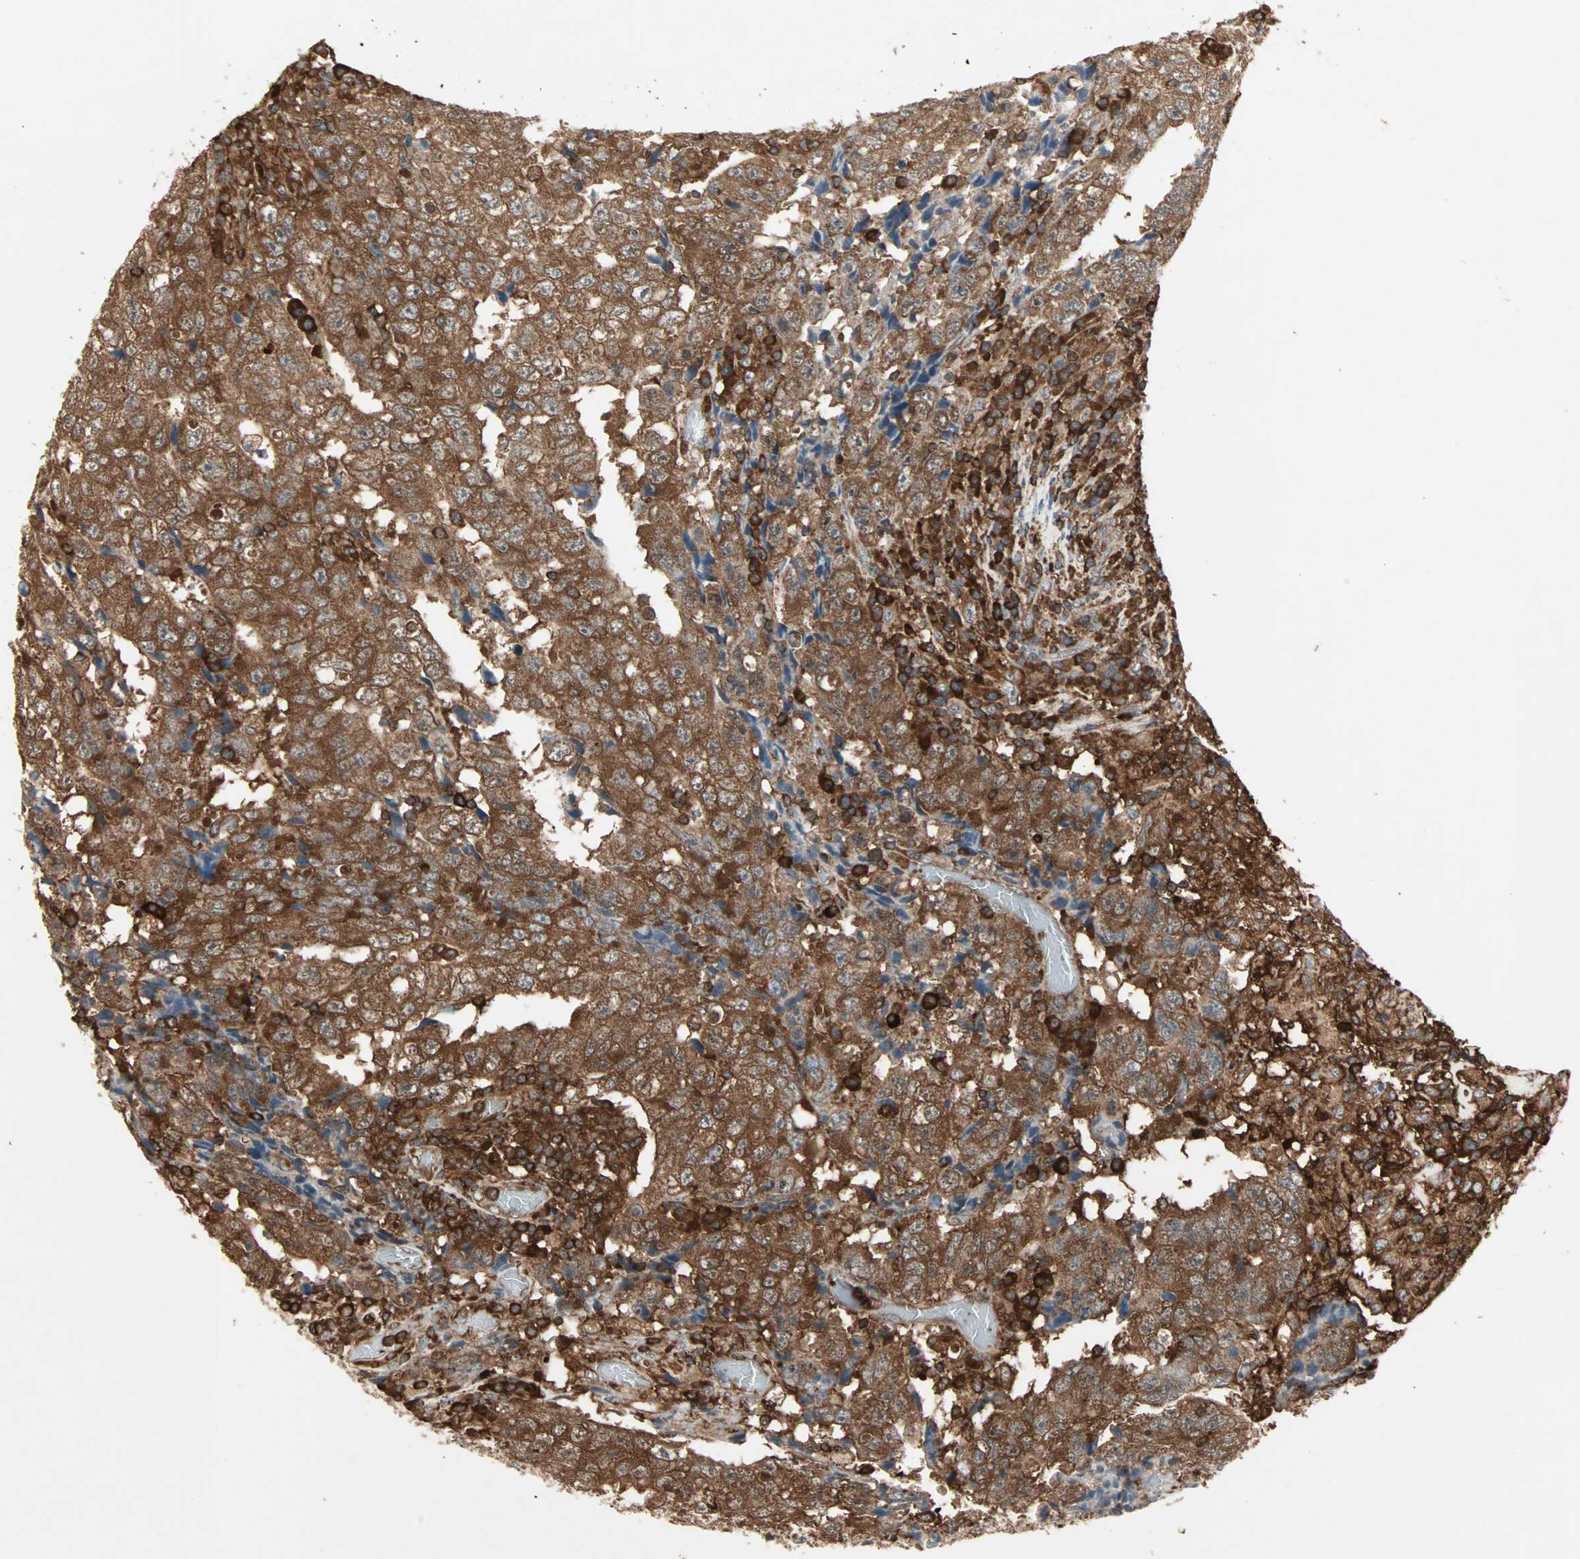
{"staining": {"intensity": "strong", "quantity": ">75%", "location": "cytoplasmic/membranous"}, "tissue": "testis cancer", "cell_type": "Tumor cells", "image_type": "cancer", "snomed": [{"axis": "morphology", "description": "Necrosis, NOS"}, {"axis": "morphology", "description": "Carcinoma, Embryonal, NOS"}, {"axis": "topography", "description": "Testis"}], "caption": "Immunohistochemistry histopathology image of embryonal carcinoma (testis) stained for a protein (brown), which exhibits high levels of strong cytoplasmic/membranous expression in about >75% of tumor cells.", "gene": "MMP3", "patient": {"sex": "male", "age": 19}}